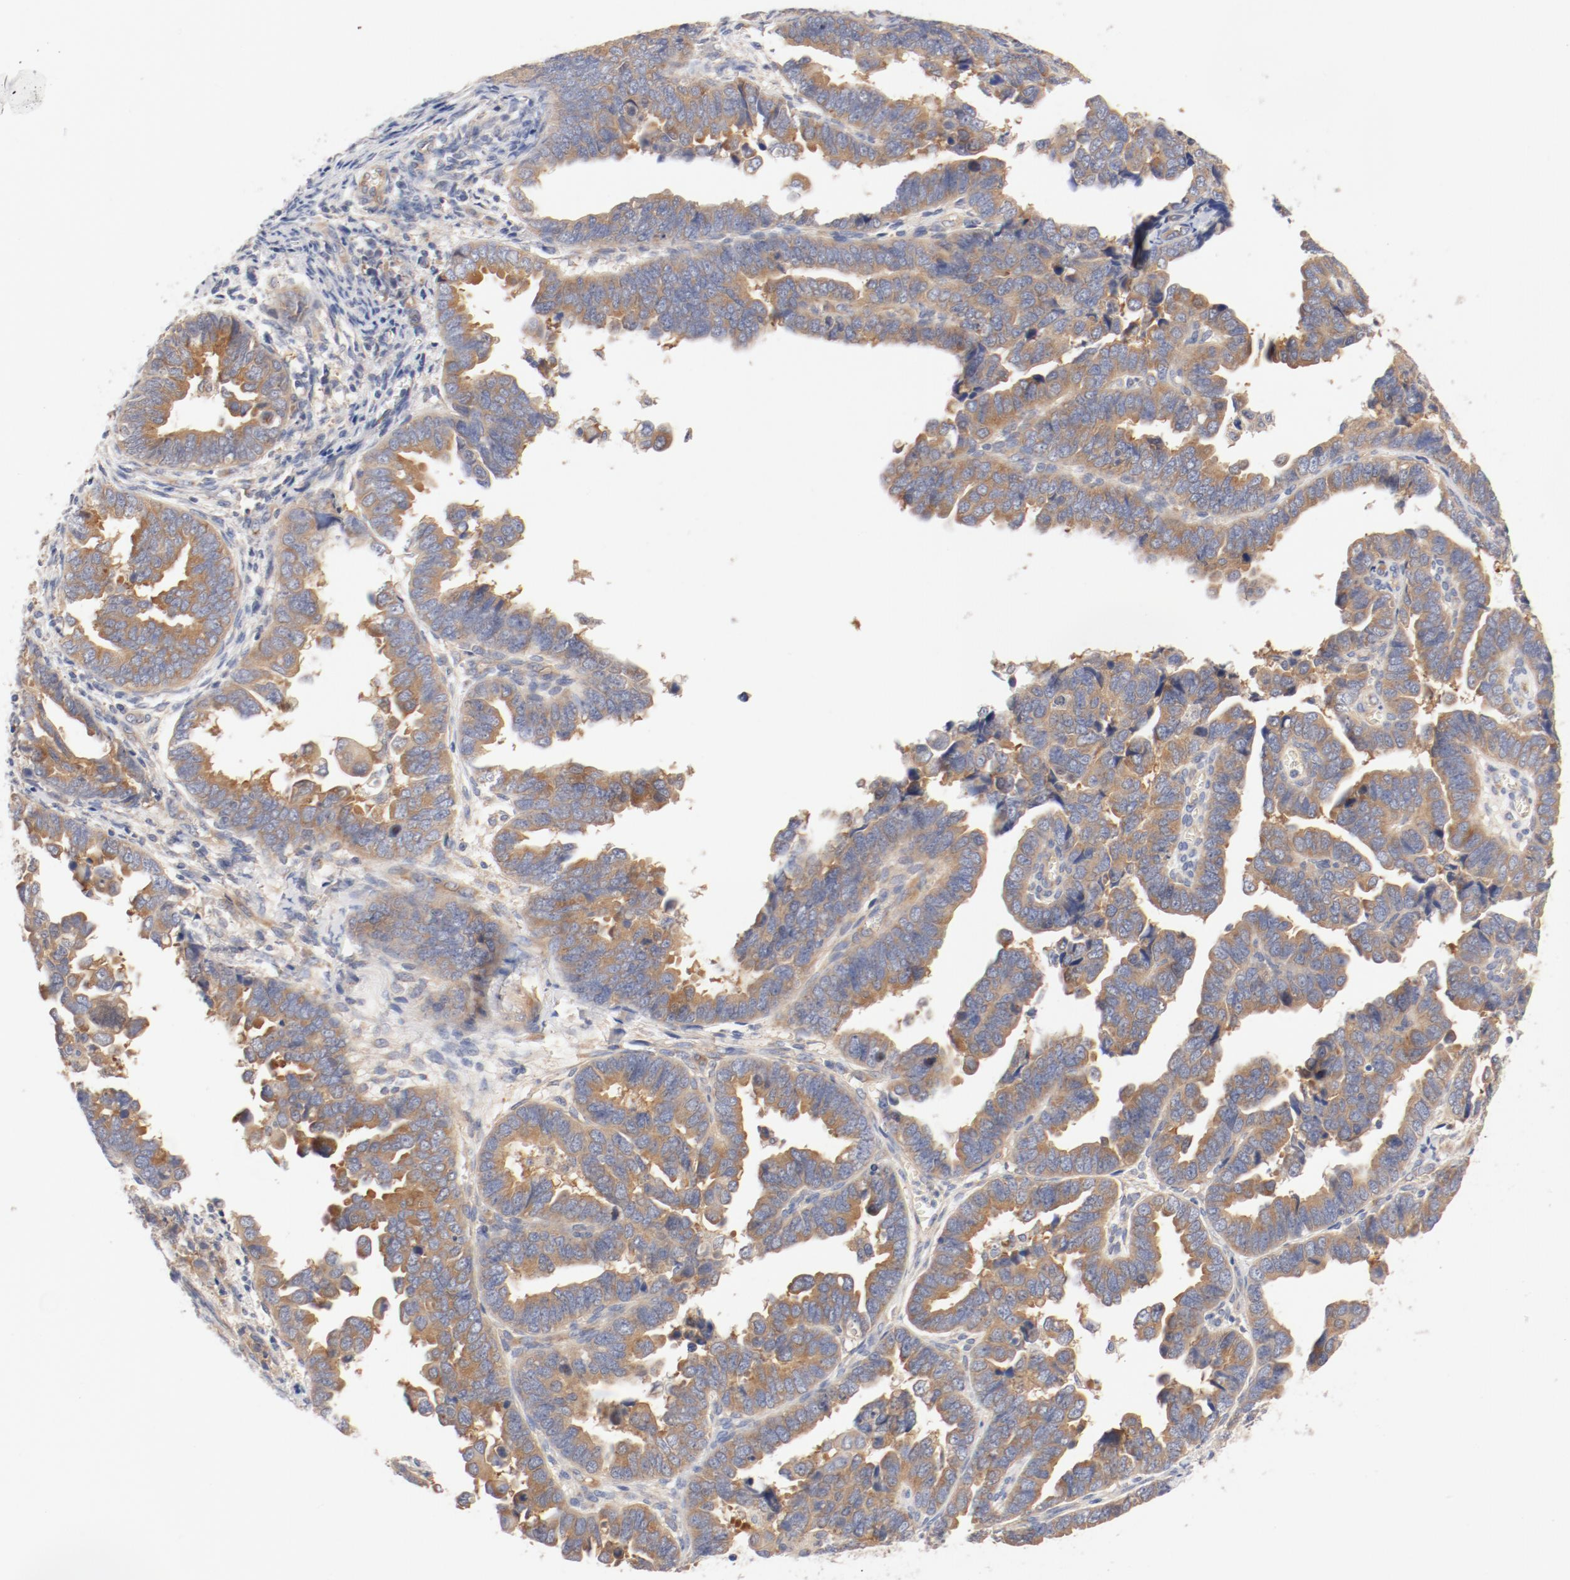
{"staining": {"intensity": "moderate", "quantity": ">75%", "location": "cytoplasmic/membranous"}, "tissue": "endometrial cancer", "cell_type": "Tumor cells", "image_type": "cancer", "snomed": [{"axis": "morphology", "description": "Adenocarcinoma, NOS"}, {"axis": "topography", "description": "Endometrium"}], "caption": "IHC of human endometrial adenocarcinoma exhibits medium levels of moderate cytoplasmic/membranous expression in about >75% of tumor cells.", "gene": "DYNC1H1", "patient": {"sex": "female", "age": 75}}